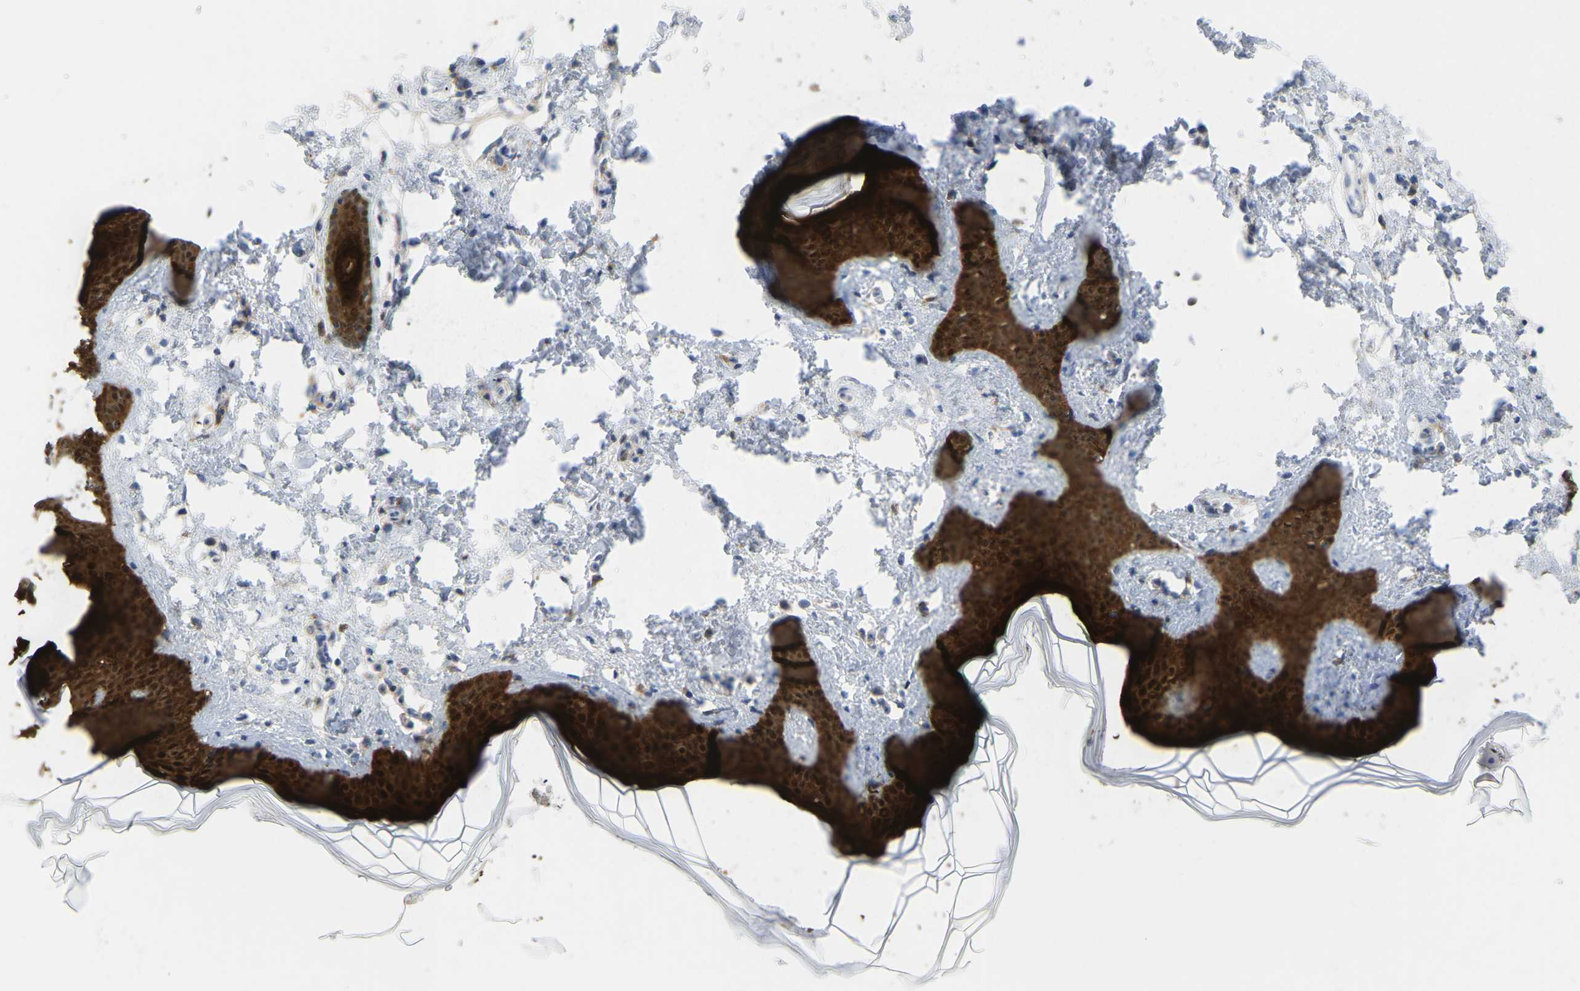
{"staining": {"intensity": "negative", "quantity": "none", "location": "none"}, "tissue": "skin", "cell_type": "Fibroblasts", "image_type": "normal", "snomed": [{"axis": "morphology", "description": "Normal tissue, NOS"}, {"axis": "topography", "description": "Skin"}], "caption": "This is an immunohistochemistry image of benign human skin. There is no positivity in fibroblasts.", "gene": "SERPINB5", "patient": {"sex": "female", "age": 17}}